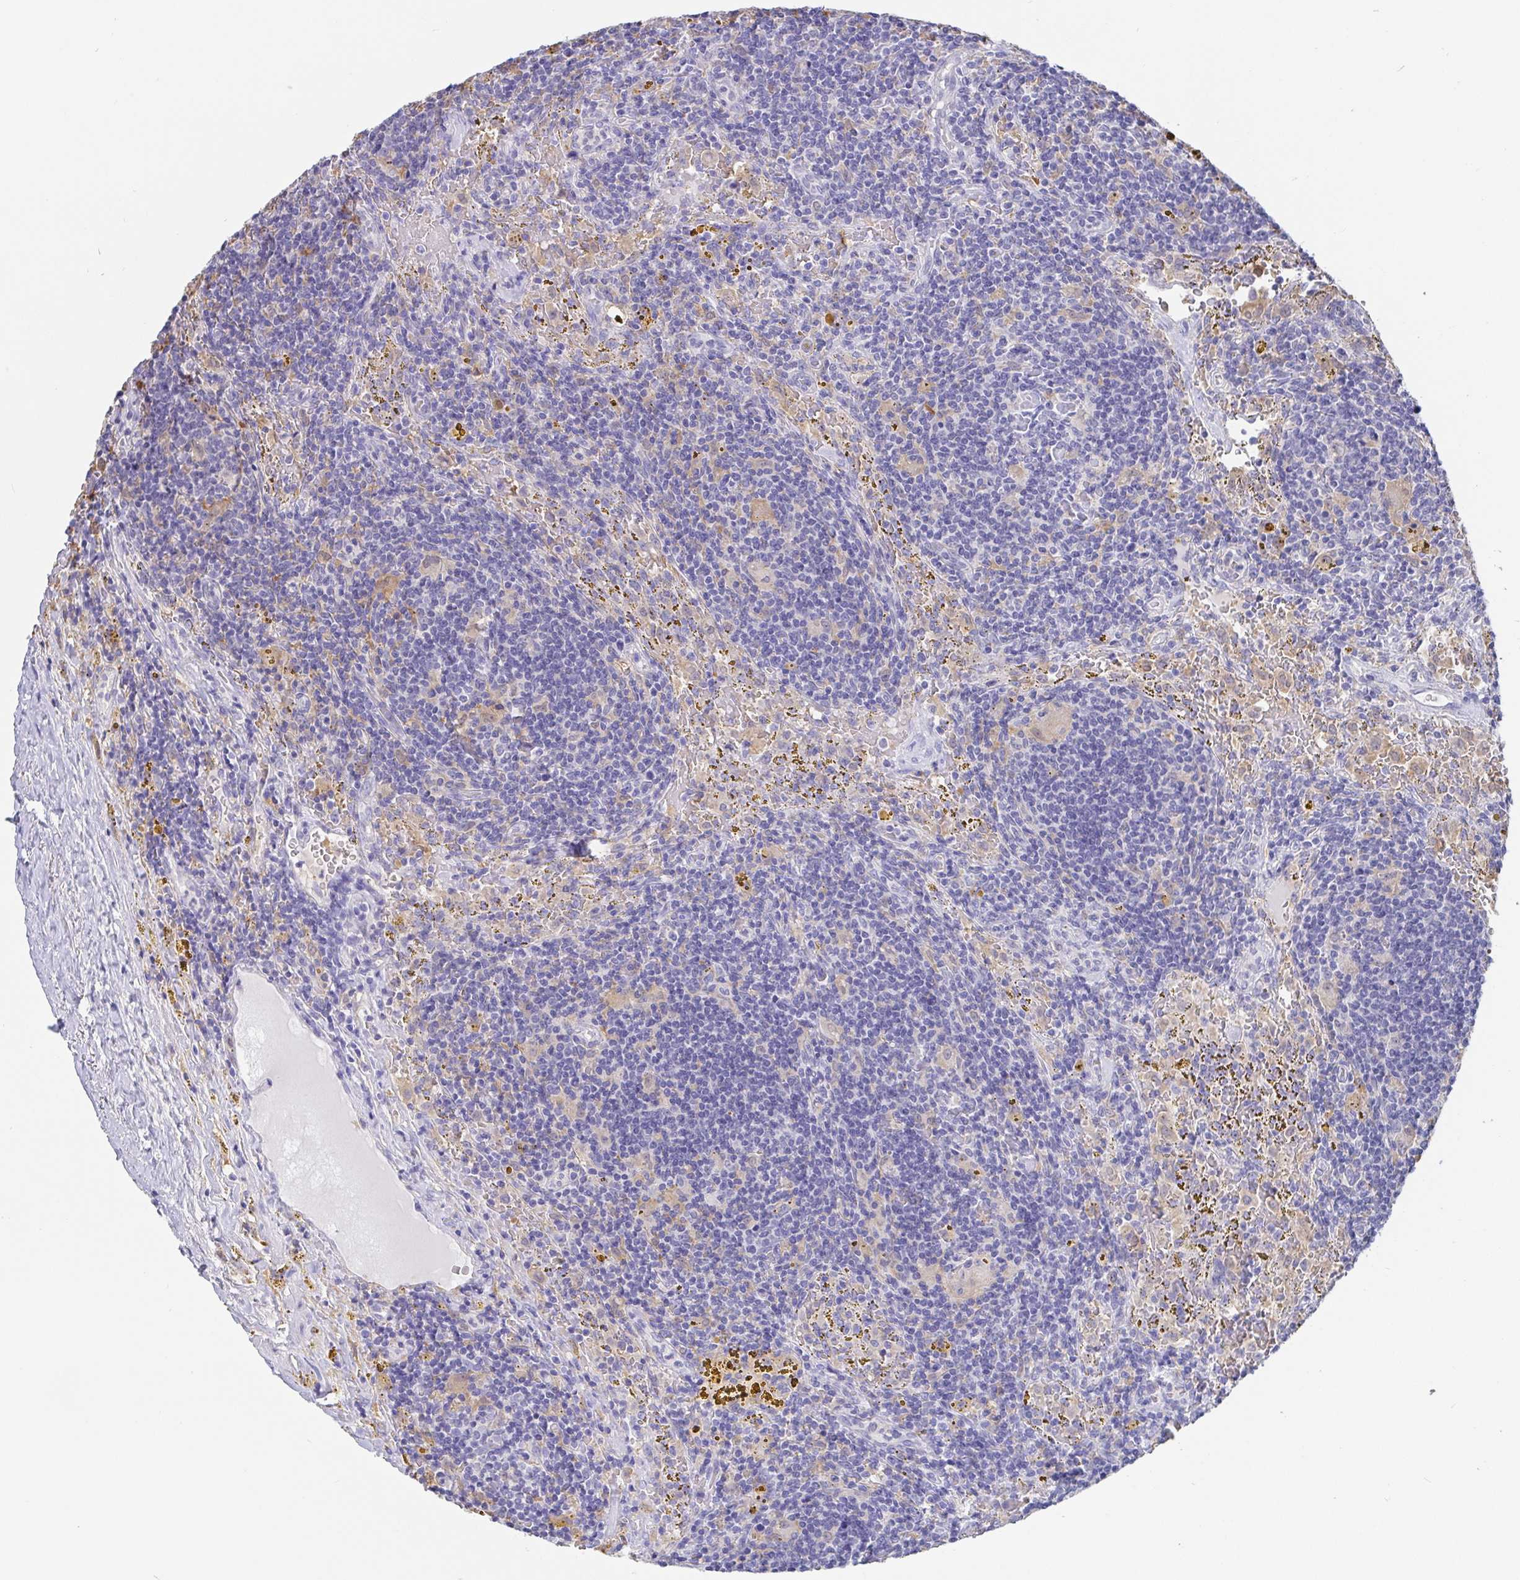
{"staining": {"intensity": "negative", "quantity": "none", "location": "none"}, "tissue": "lymphoma", "cell_type": "Tumor cells", "image_type": "cancer", "snomed": [{"axis": "morphology", "description": "Malignant lymphoma, non-Hodgkin's type, Low grade"}, {"axis": "topography", "description": "Spleen"}], "caption": "A micrograph of human malignant lymphoma, non-Hodgkin's type (low-grade) is negative for staining in tumor cells. (DAB immunohistochemistry (IHC), high magnification).", "gene": "IDH1", "patient": {"sex": "female", "age": 70}}